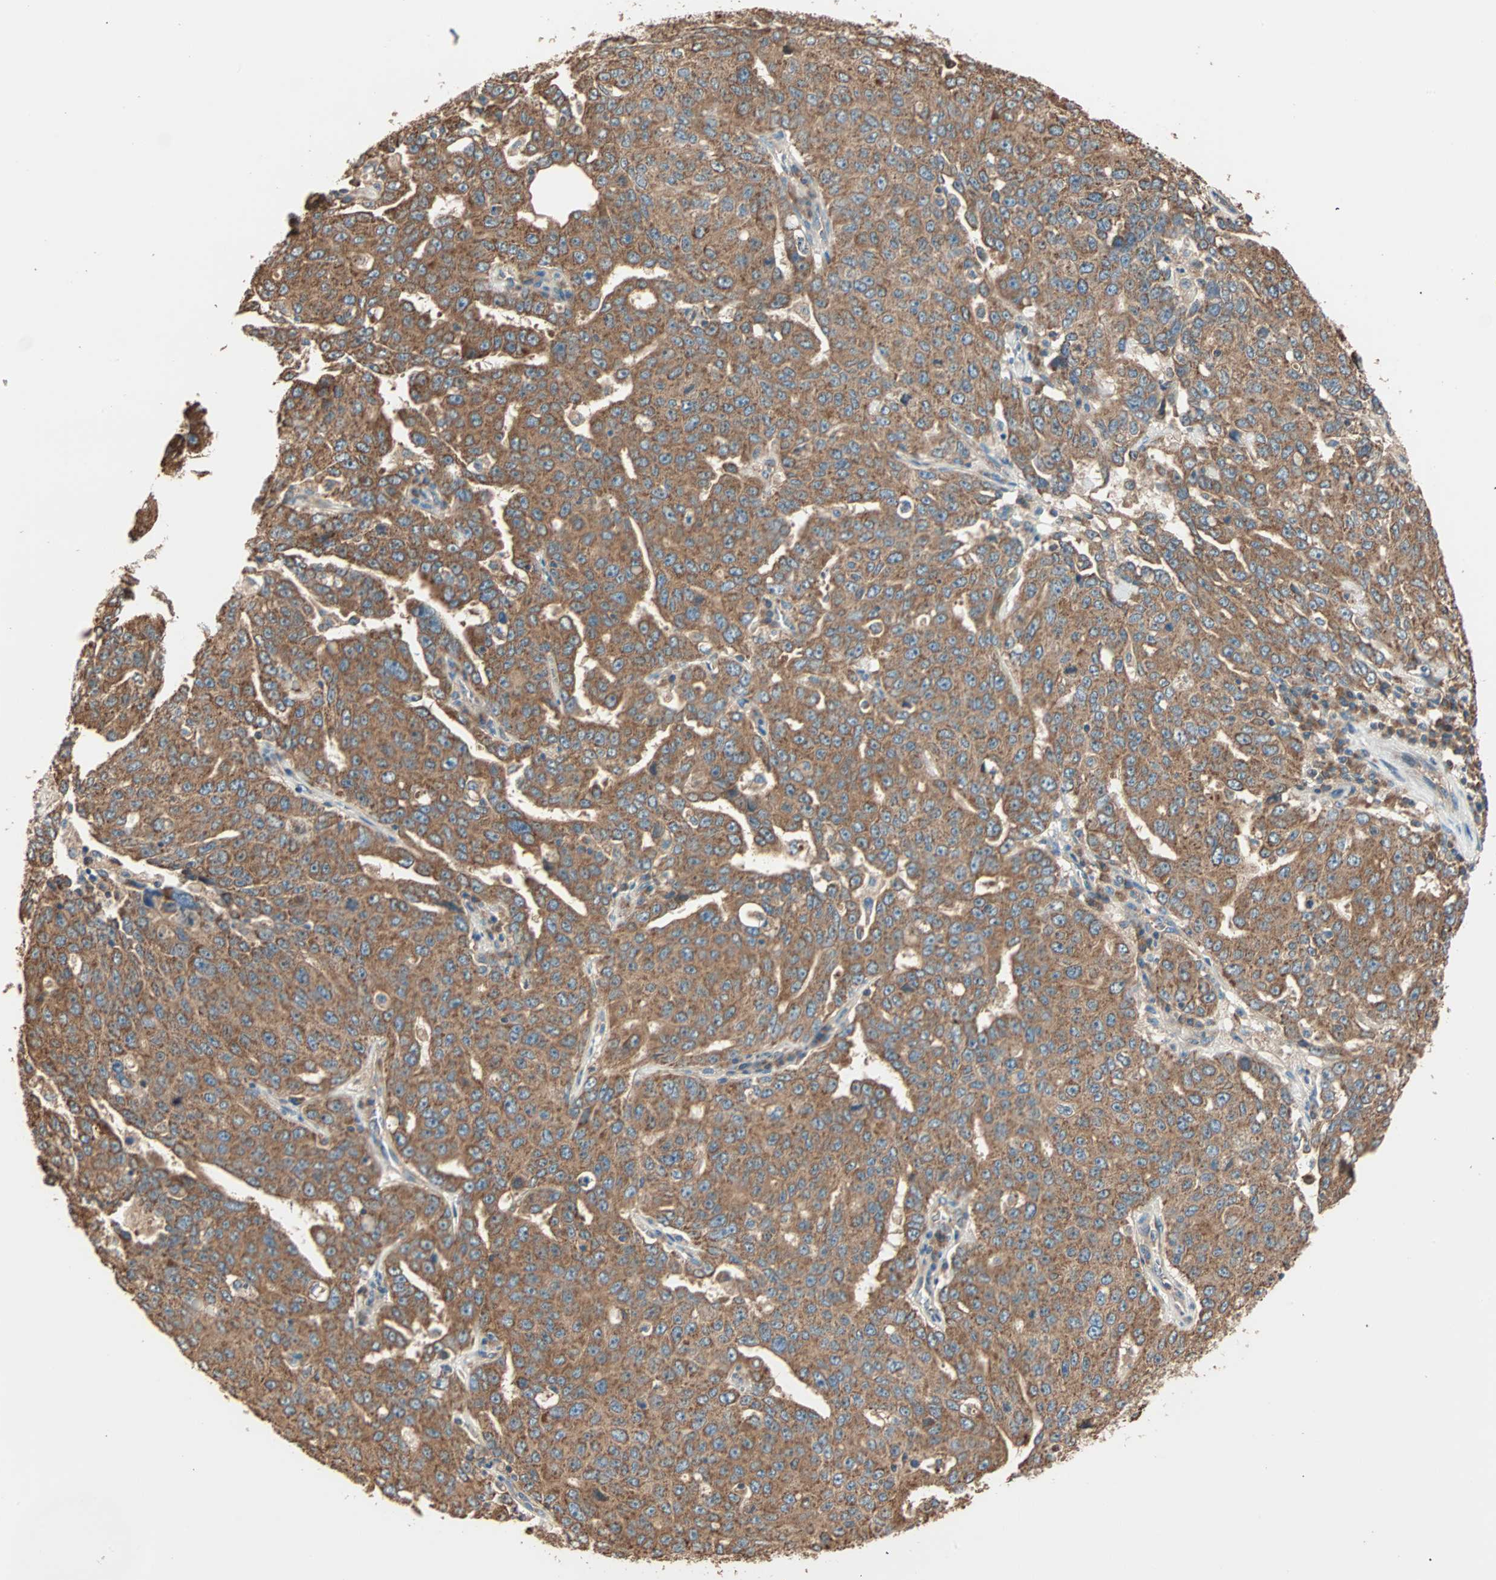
{"staining": {"intensity": "strong", "quantity": ">75%", "location": "cytoplasmic/membranous"}, "tissue": "ovarian cancer", "cell_type": "Tumor cells", "image_type": "cancer", "snomed": [{"axis": "morphology", "description": "Carcinoma, endometroid"}, {"axis": "topography", "description": "Ovary"}], "caption": "DAB immunohistochemical staining of ovarian cancer reveals strong cytoplasmic/membranous protein staining in approximately >75% of tumor cells.", "gene": "EIF4G2", "patient": {"sex": "female", "age": 62}}